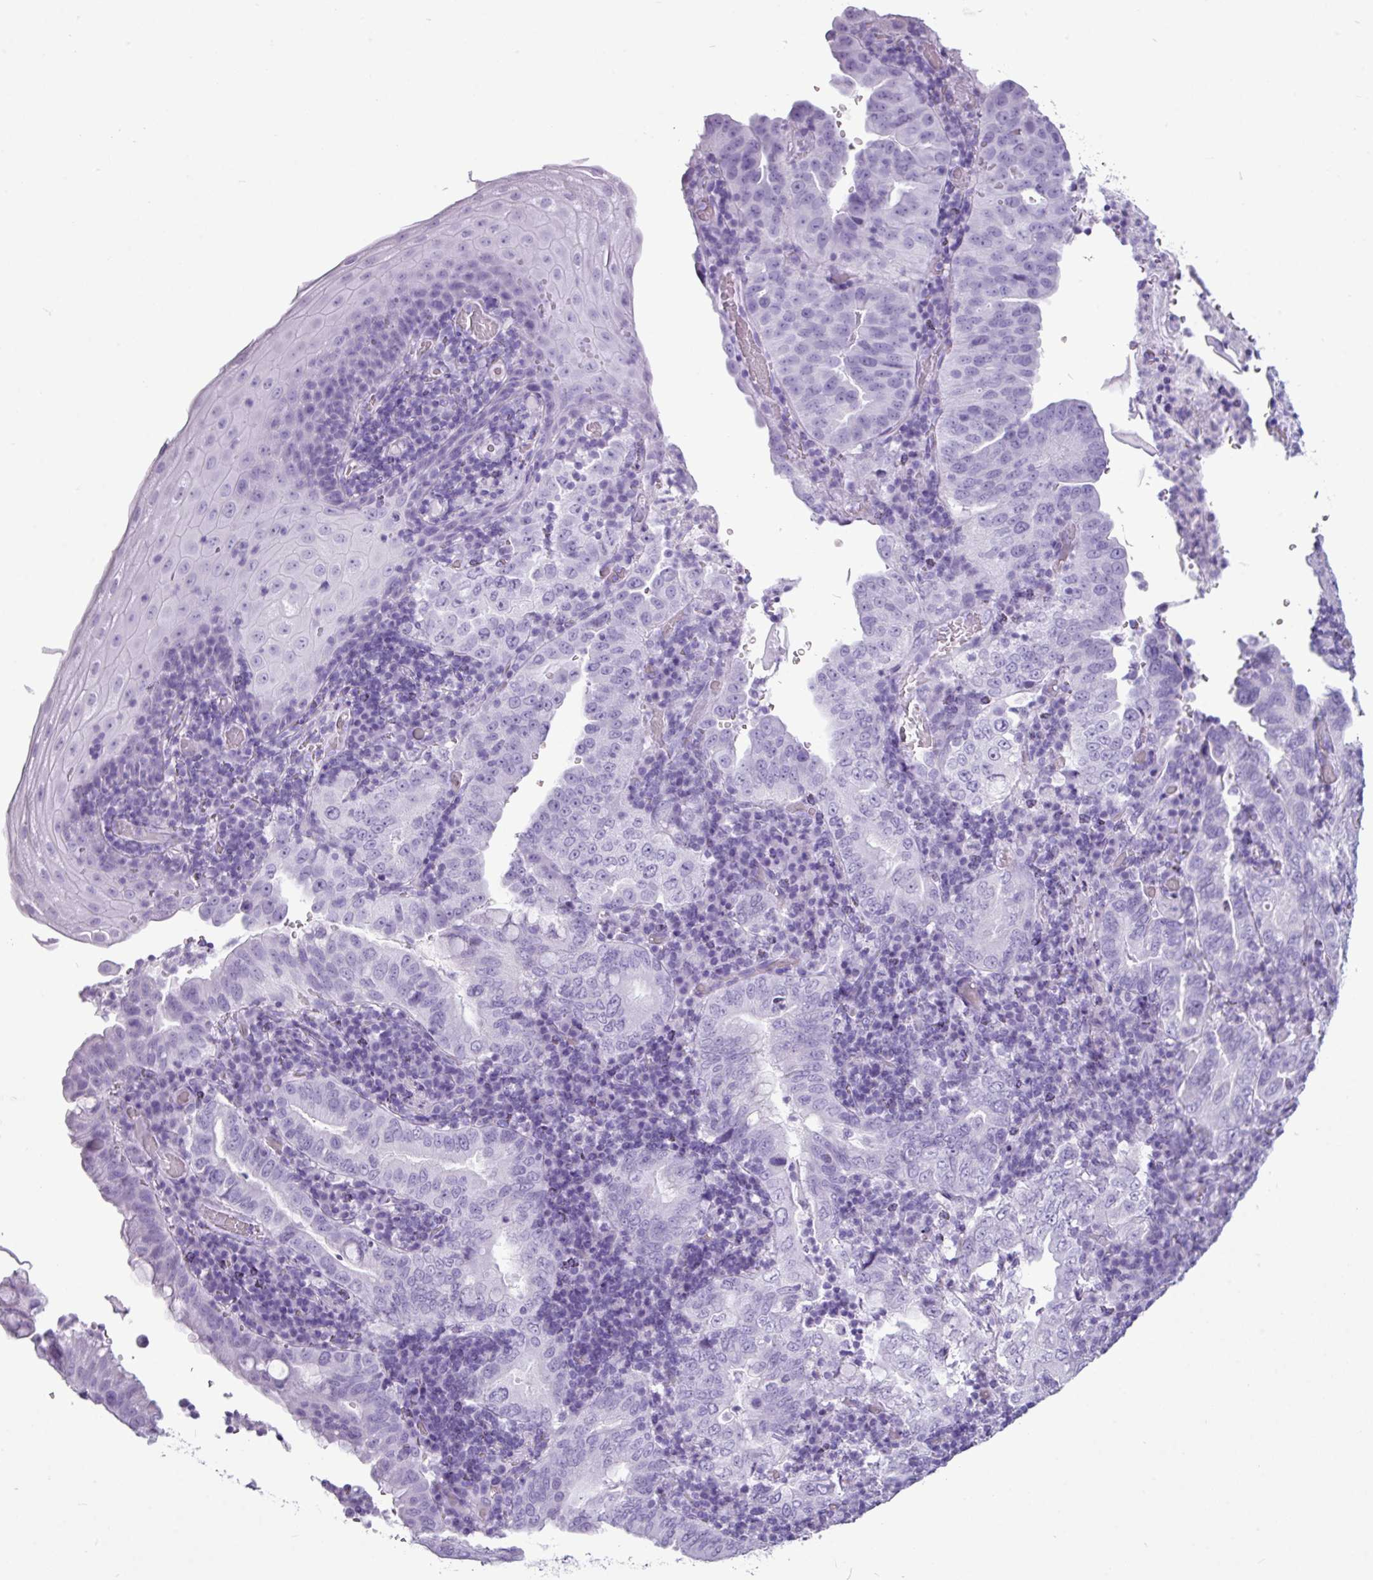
{"staining": {"intensity": "negative", "quantity": "none", "location": "none"}, "tissue": "stomach cancer", "cell_type": "Tumor cells", "image_type": "cancer", "snomed": [{"axis": "morphology", "description": "Normal tissue, NOS"}, {"axis": "morphology", "description": "Adenocarcinoma, NOS"}, {"axis": "topography", "description": "Esophagus"}, {"axis": "topography", "description": "Stomach, upper"}, {"axis": "topography", "description": "Peripheral nerve tissue"}], "caption": "Immunohistochemical staining of human stomach cancer reveals no significant positivity in tumor cells. Nuclei are stained in blue.", "gene": "AMY1B", "patient": {"sex": "male", "age": 62}}